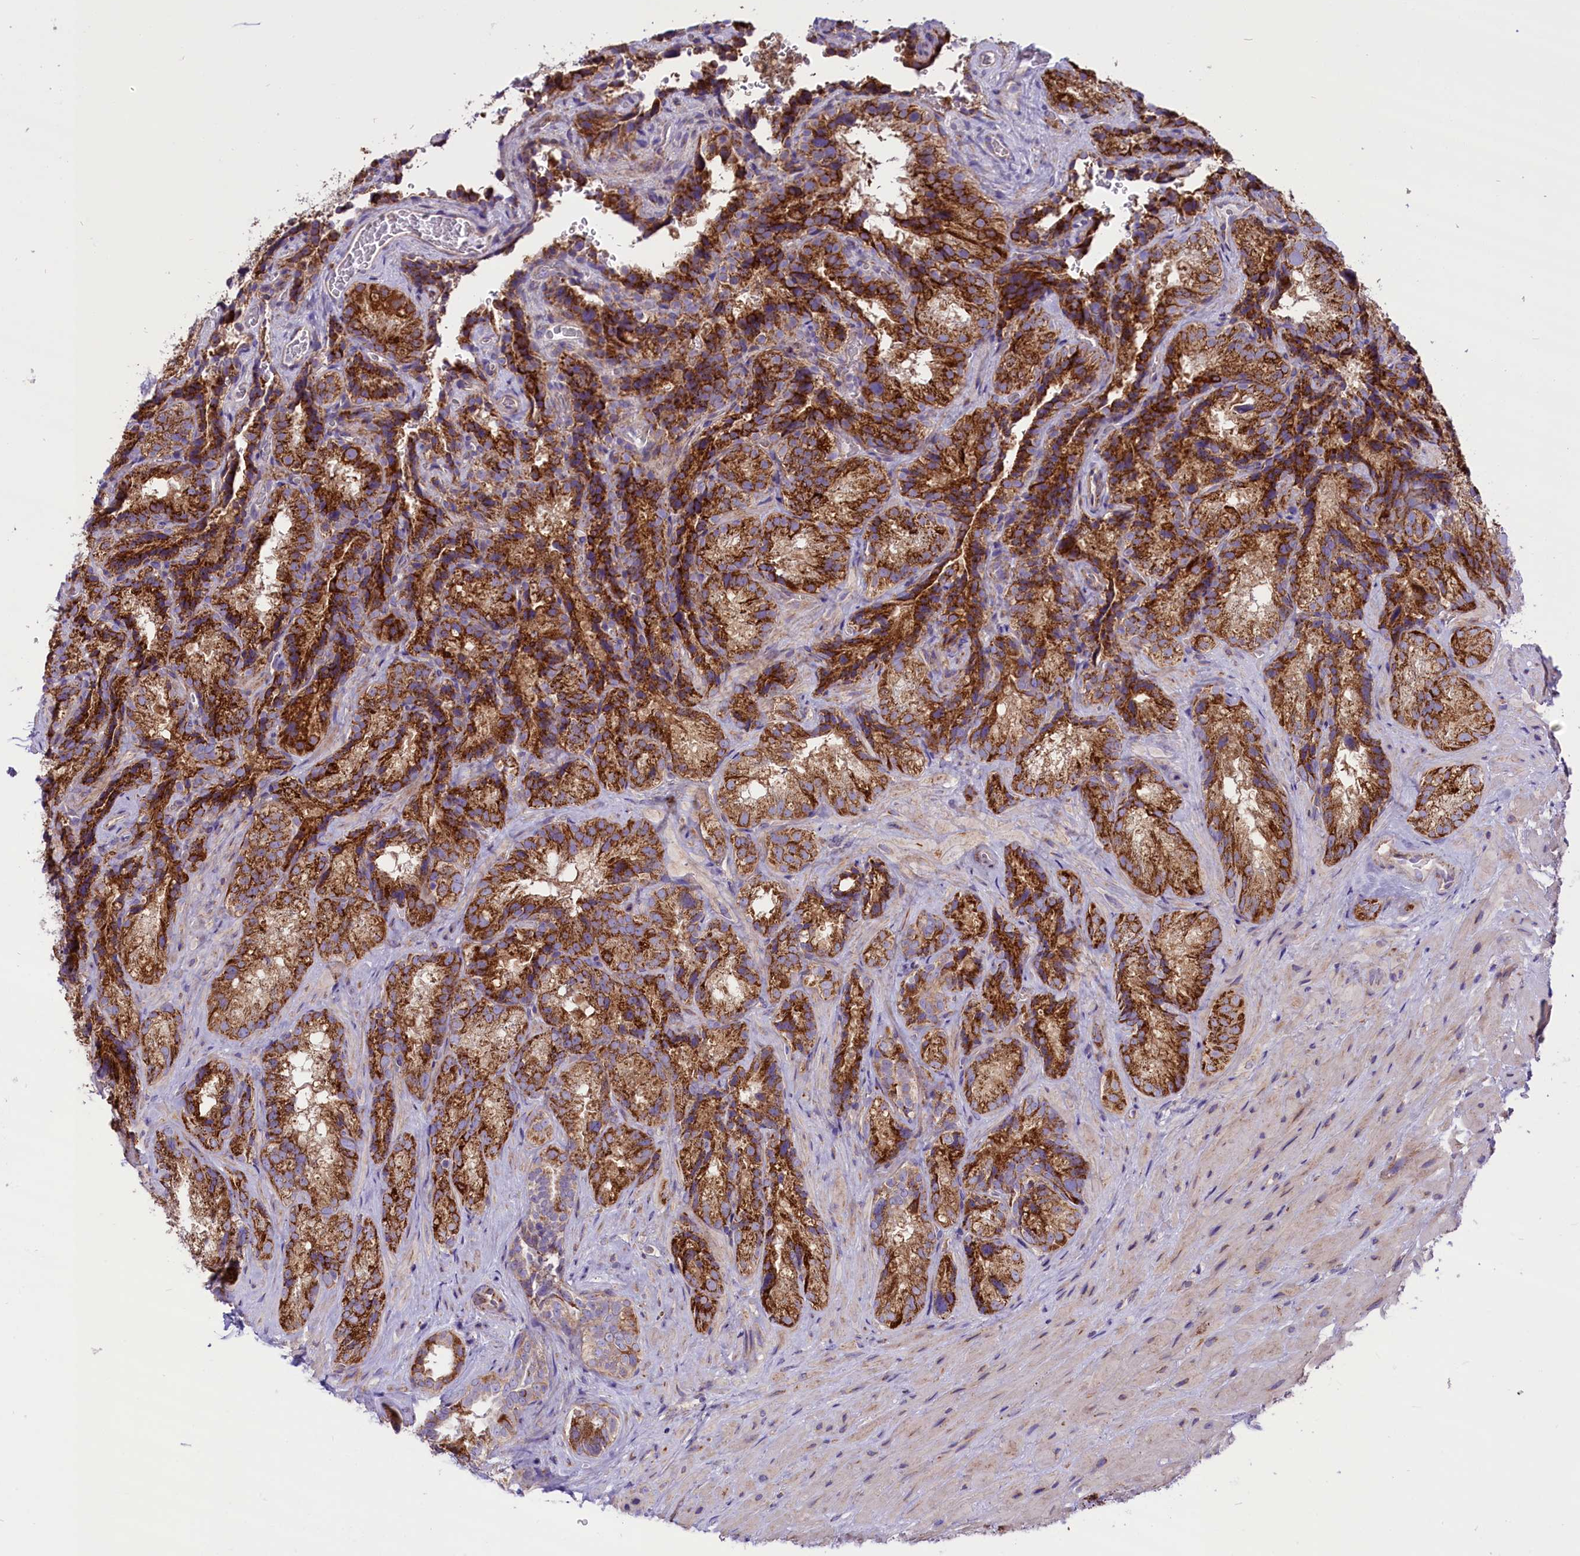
{"staining": {"intensity": "strong", "quantity": ">75%", "location": "cytoplasmic/membranous"}, "tissue": "seminal vesicle", "cell_type": "Glandular cells", "image_type": "normal", "snomed": [{"axis": "morphology", "description": "Normal tissue, NOS"}, {"axis": "topography", "description": "Seminal veicle"}], "caption": "A histopathology image of human seminal vesicle stained for a protein exhibits strong cytoplasmic/membranous brown staining in glandular cells. (Stains: DAB in brown, nuclei in blue, Microscopy: brightfield microscopy at high magnification).", "gene": "PTPRU", "patient": {"sex": "male", "age": 58}}